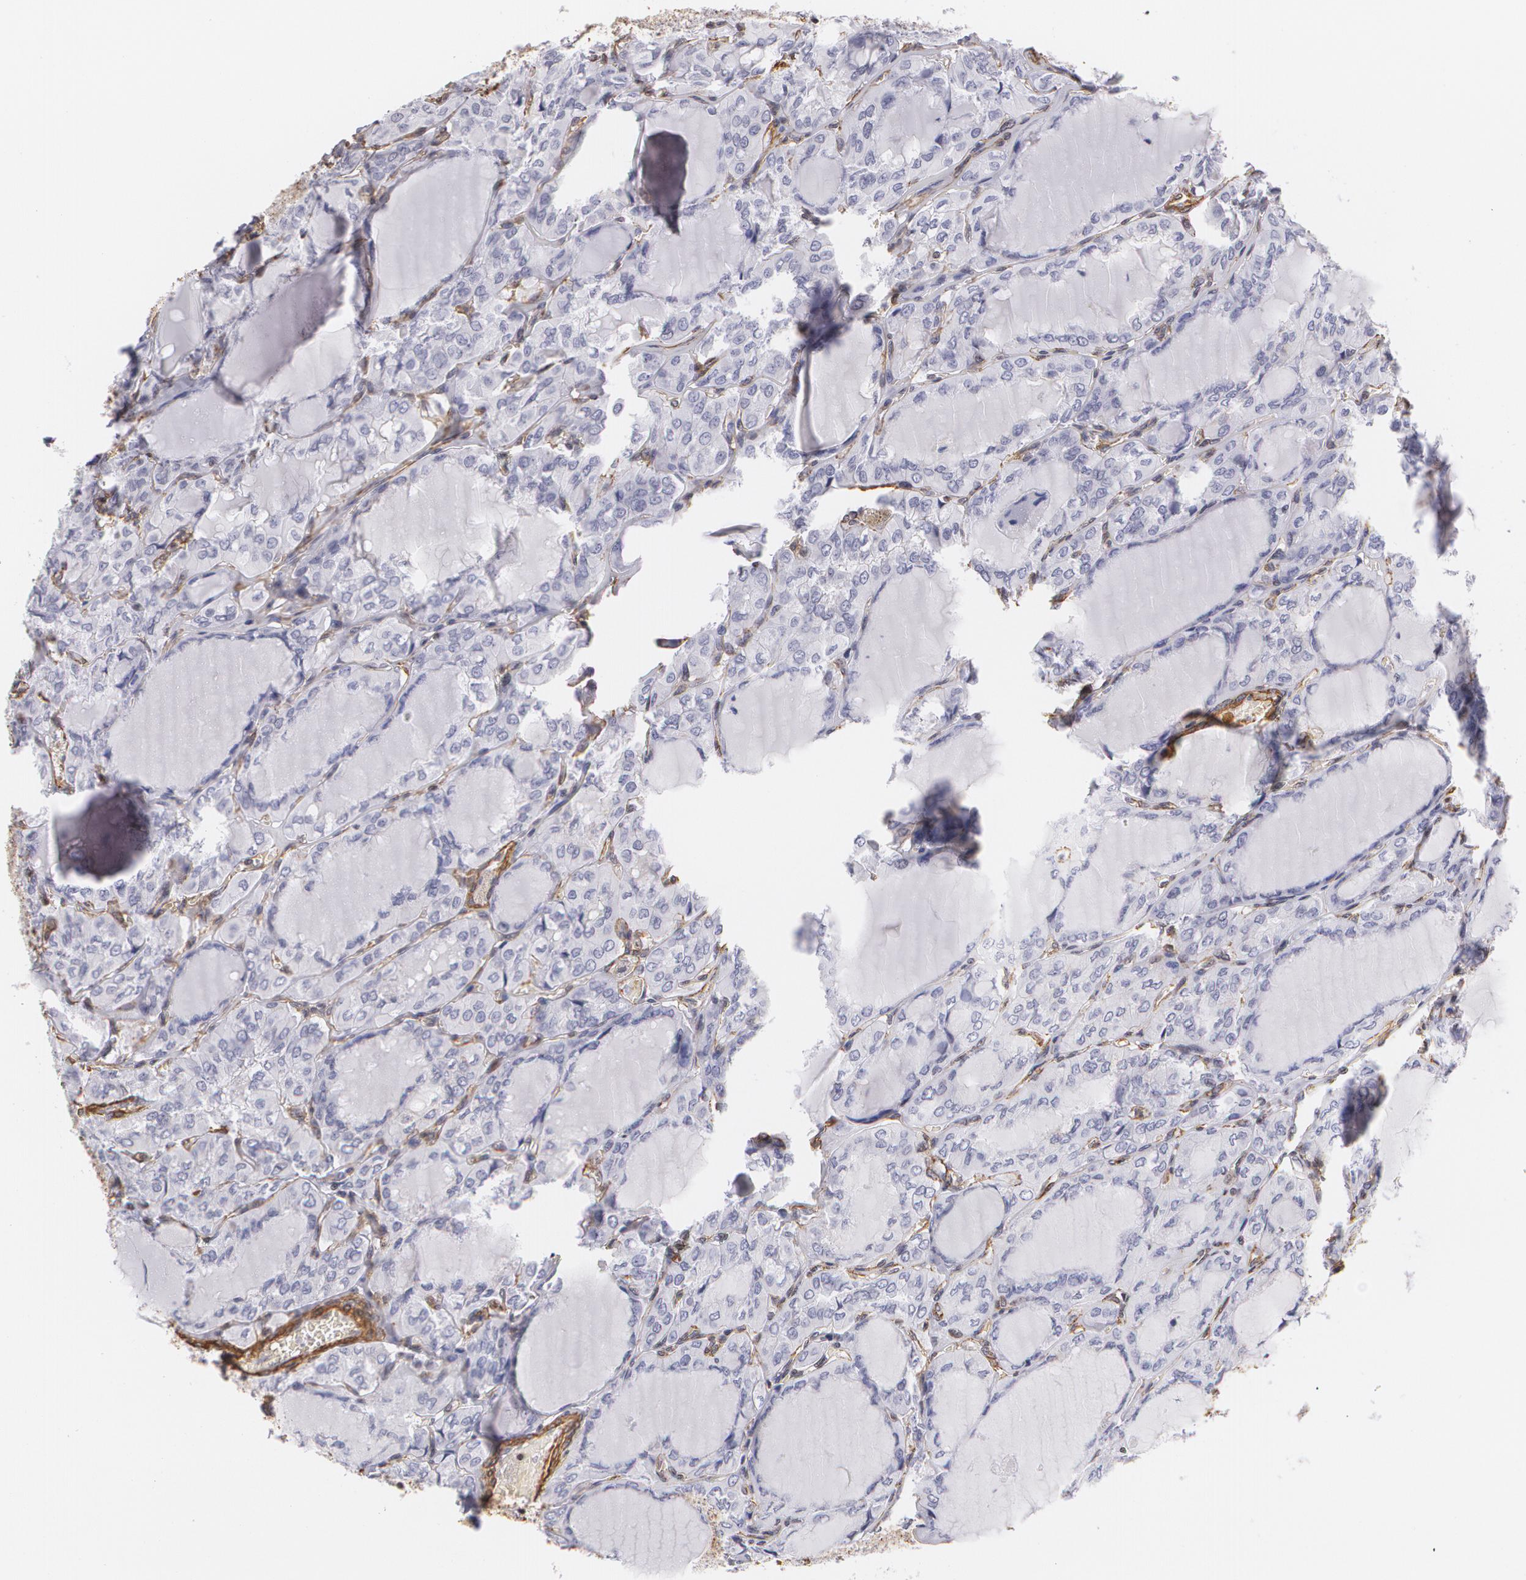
{"staining": {"intensity": "negative", "quantity": "none", "location": "none"}, "tissue": "thyroid cancer", "cell_type": "Tumor cells", "image_type": "cancer", "snomed": [{"axis": "morphology", "description": "Papillary adenocarcinoma, NOS"}, {"axis": "topography", "description": "Thyroid gland"}], "caption": "Immunohistochemistry (IHC) micrograph of thyroid papillary adenocarcinoma stained for a protein (brown), which reveals no staining in tumor cells.", "gene": "VAMP1", "patient": {"sex": "male", "age": 20}}